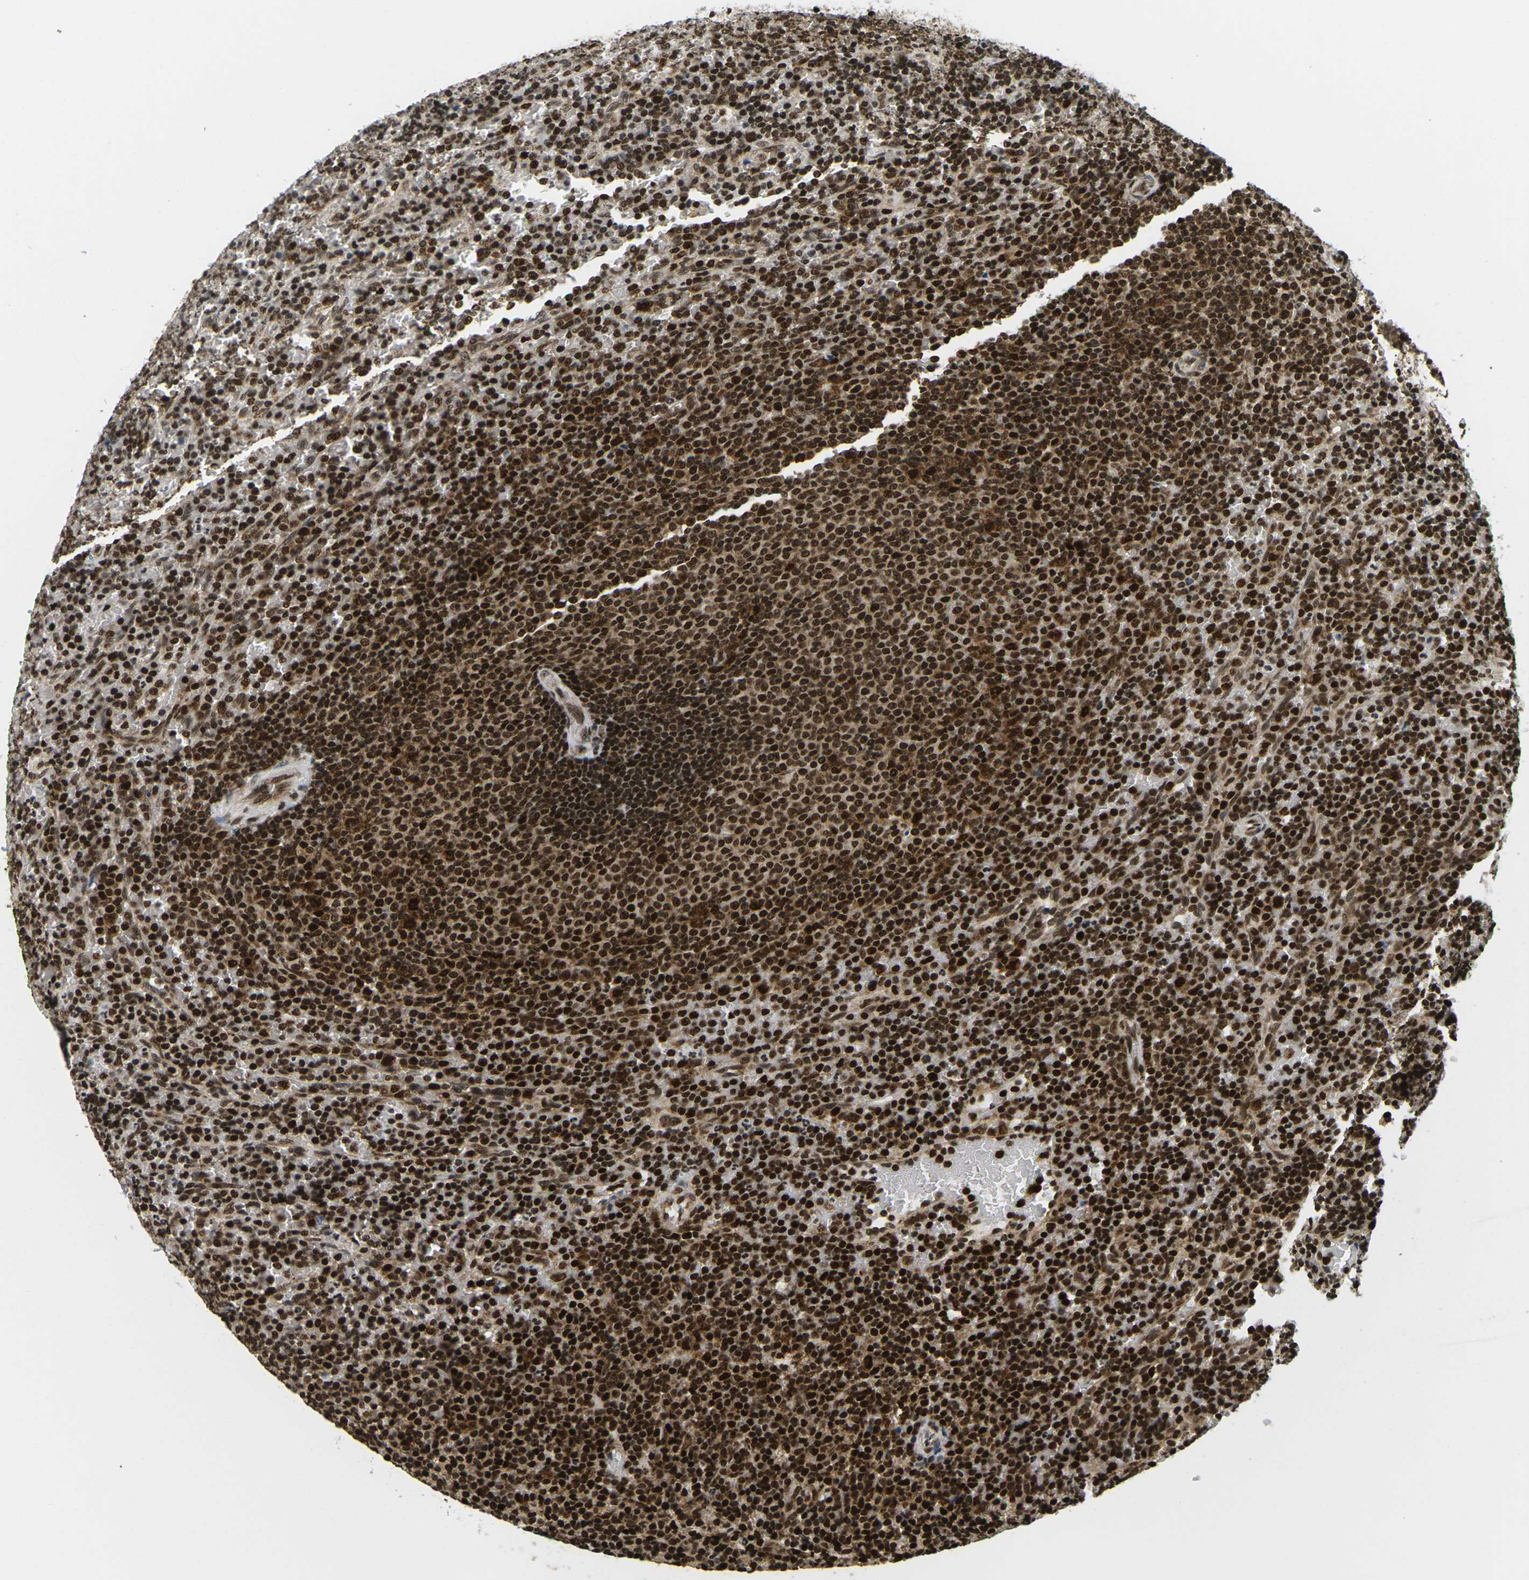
{"staining": {"intensity": "strong", "quantity": ">75%", "location": "cytoplasmic/membranous,nuclear"}, "tissue": "lymphoma", "cell_type": "Tumor cells", "image_type": "cancer", "snomed": [{"axis": "morphology", "description": "Malignant lymphoma, non-Hodgkin's type, Low grade"}, {"axis": "topography", "description": "Spleen"}], "caption": "About >75% of tumor cells in human lymphoma display strong cytoplasmic/membranous and nuclear protein positivity as visualized by brown immunohistochemical staining.", "gene": "CELF1", "patient": {"sex": "female", "age": 77}}